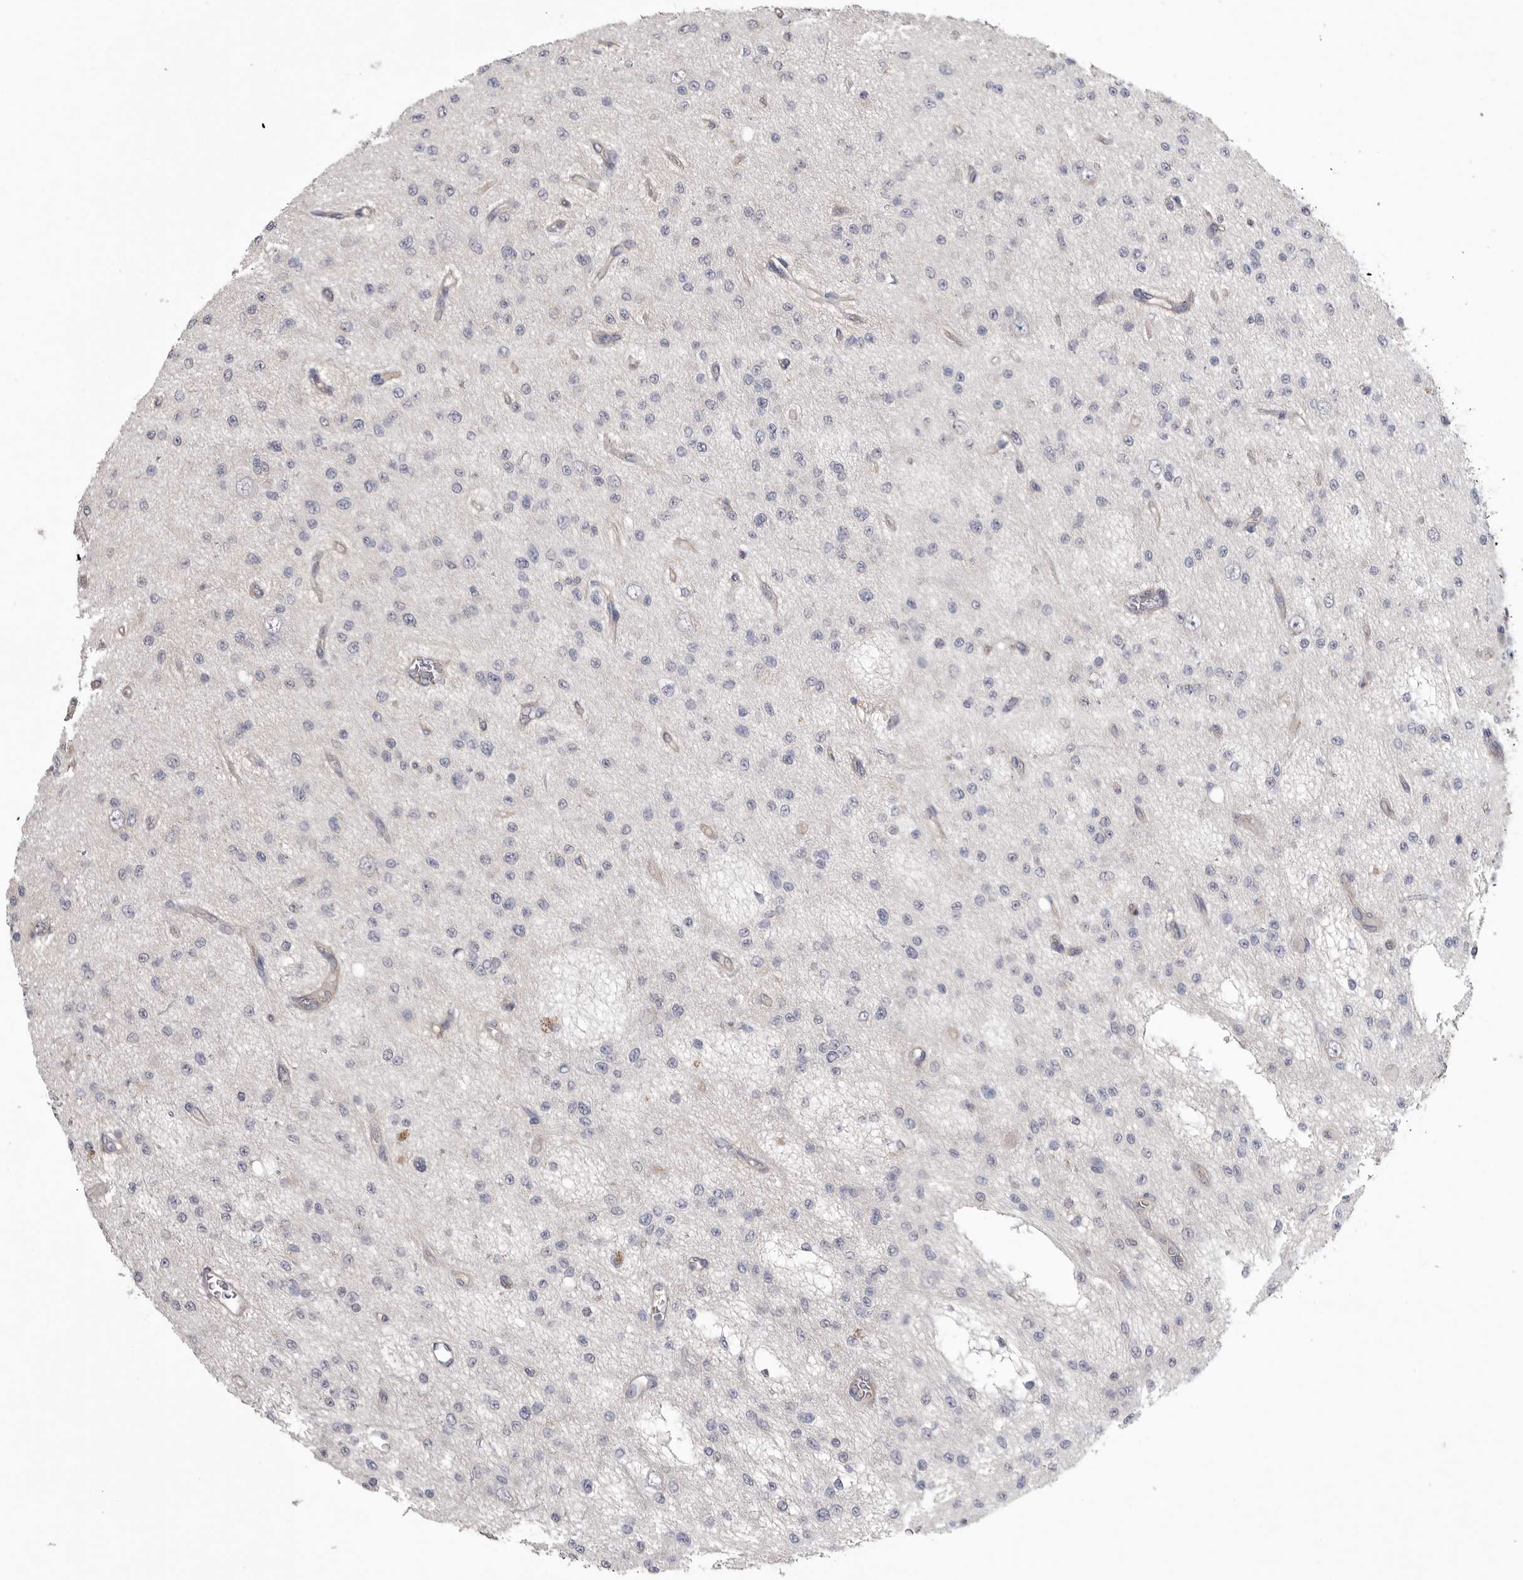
{"staining": {"intensity": "negative", "quantity": "none", "location": "none"}, "tissue": "glioma", "cell_type": "Tumor cells", "image_type": "cancer", "snomed": [{"axis": "morphology", "description": "Glioma, malignant, Low grade"}, {"axis": "topography", "description": "Brain"}], "caption": "A photomicrograph of glioma stained for a protein reveals no brown staining in tumor cells.", "gene": "NECTIN2", "patient": {"sex": "male", "age": 38}}